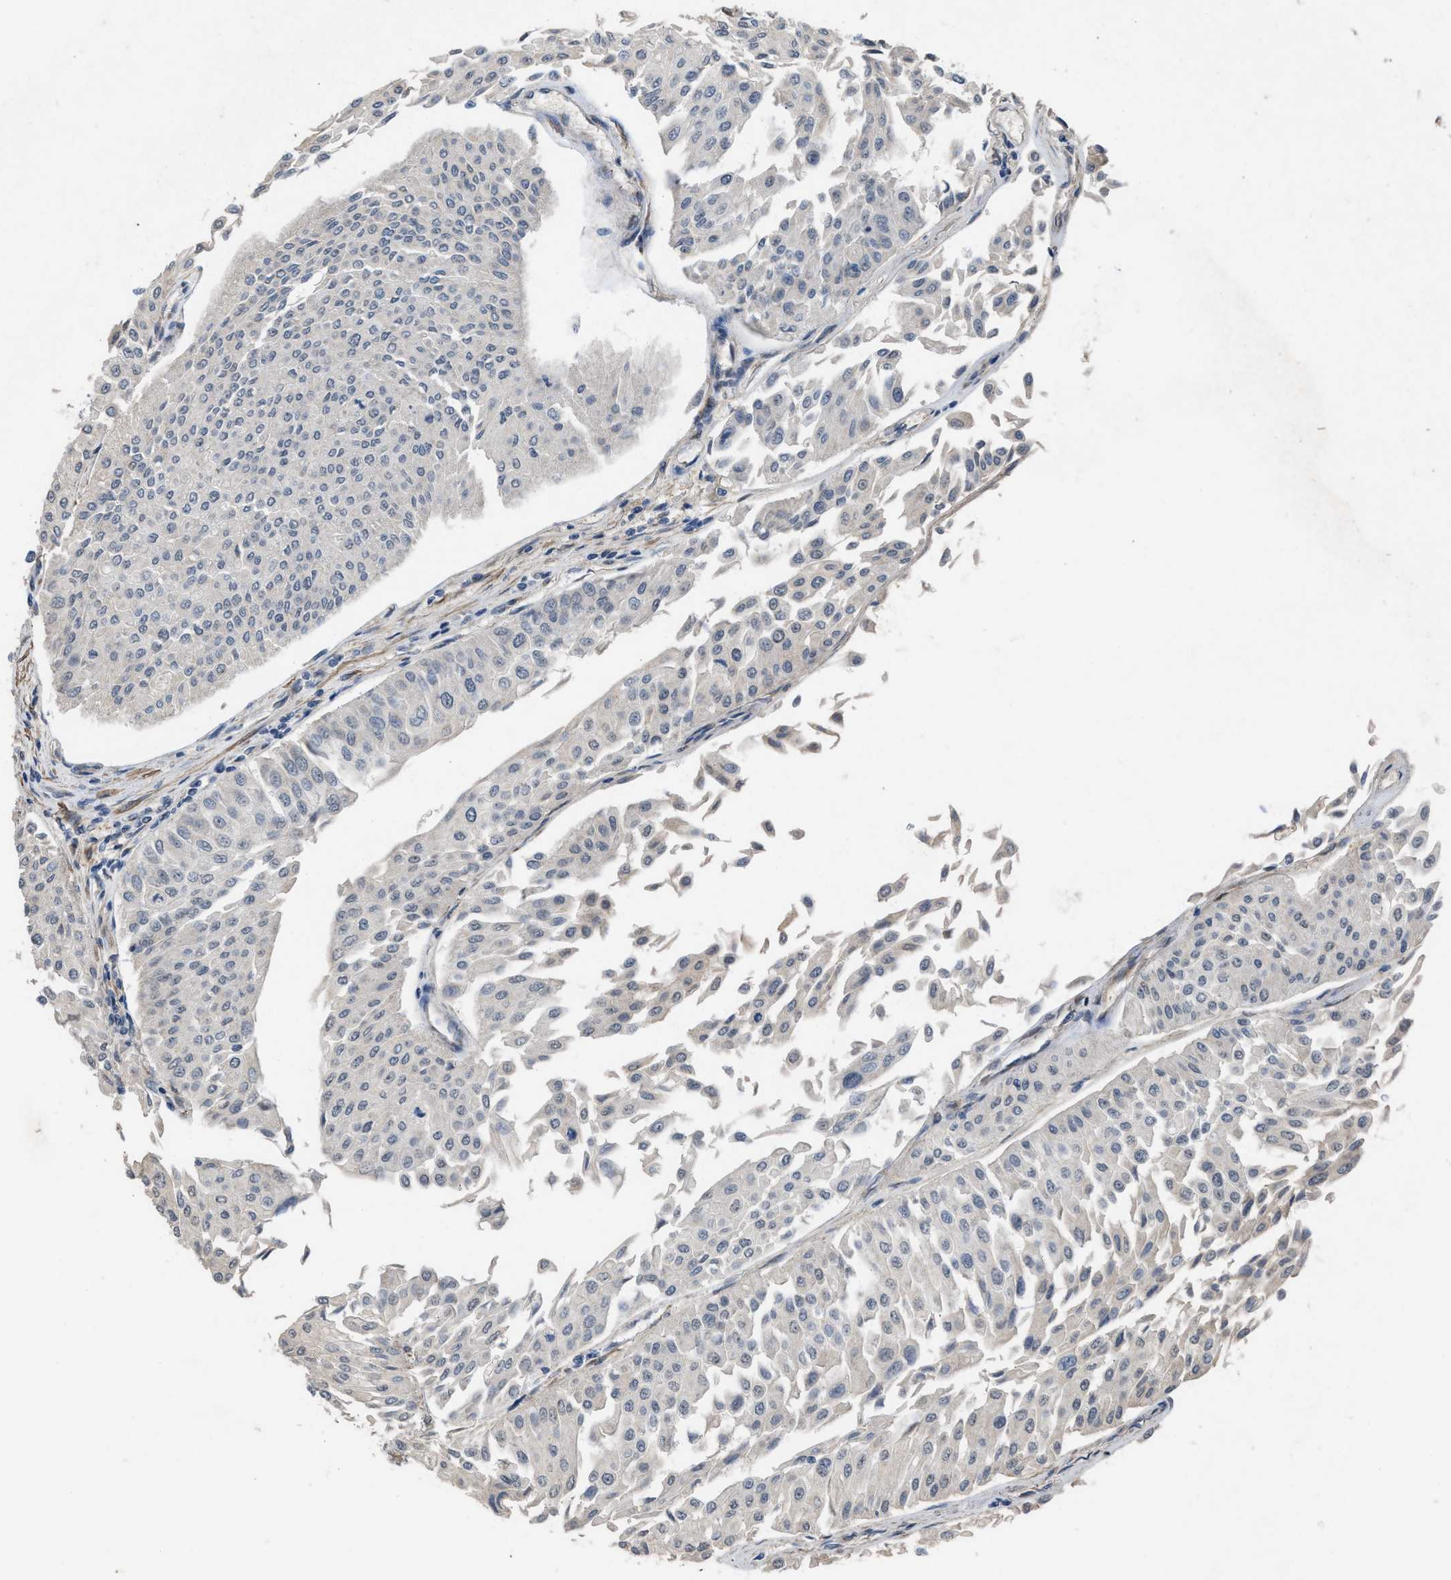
{"staining": {"intensity": "negative", "quantity": "none", "location": "none"}, "tissue": "urothelial cancer", "cell_type": "Tumor cells", "image_type": "cancer", "snomed": [{"axis": "morphology", "description": "Urothelial carcinoma, Low grade"}, {"axis": "topography", "description": "Urinary bladder"}], "caption": "A micrograph of urothelial cancer stained for a protein shows no brown staining in tumor cells.", "gene": "TERF2IP", "patient": {"sex": "male", "age": 67}}